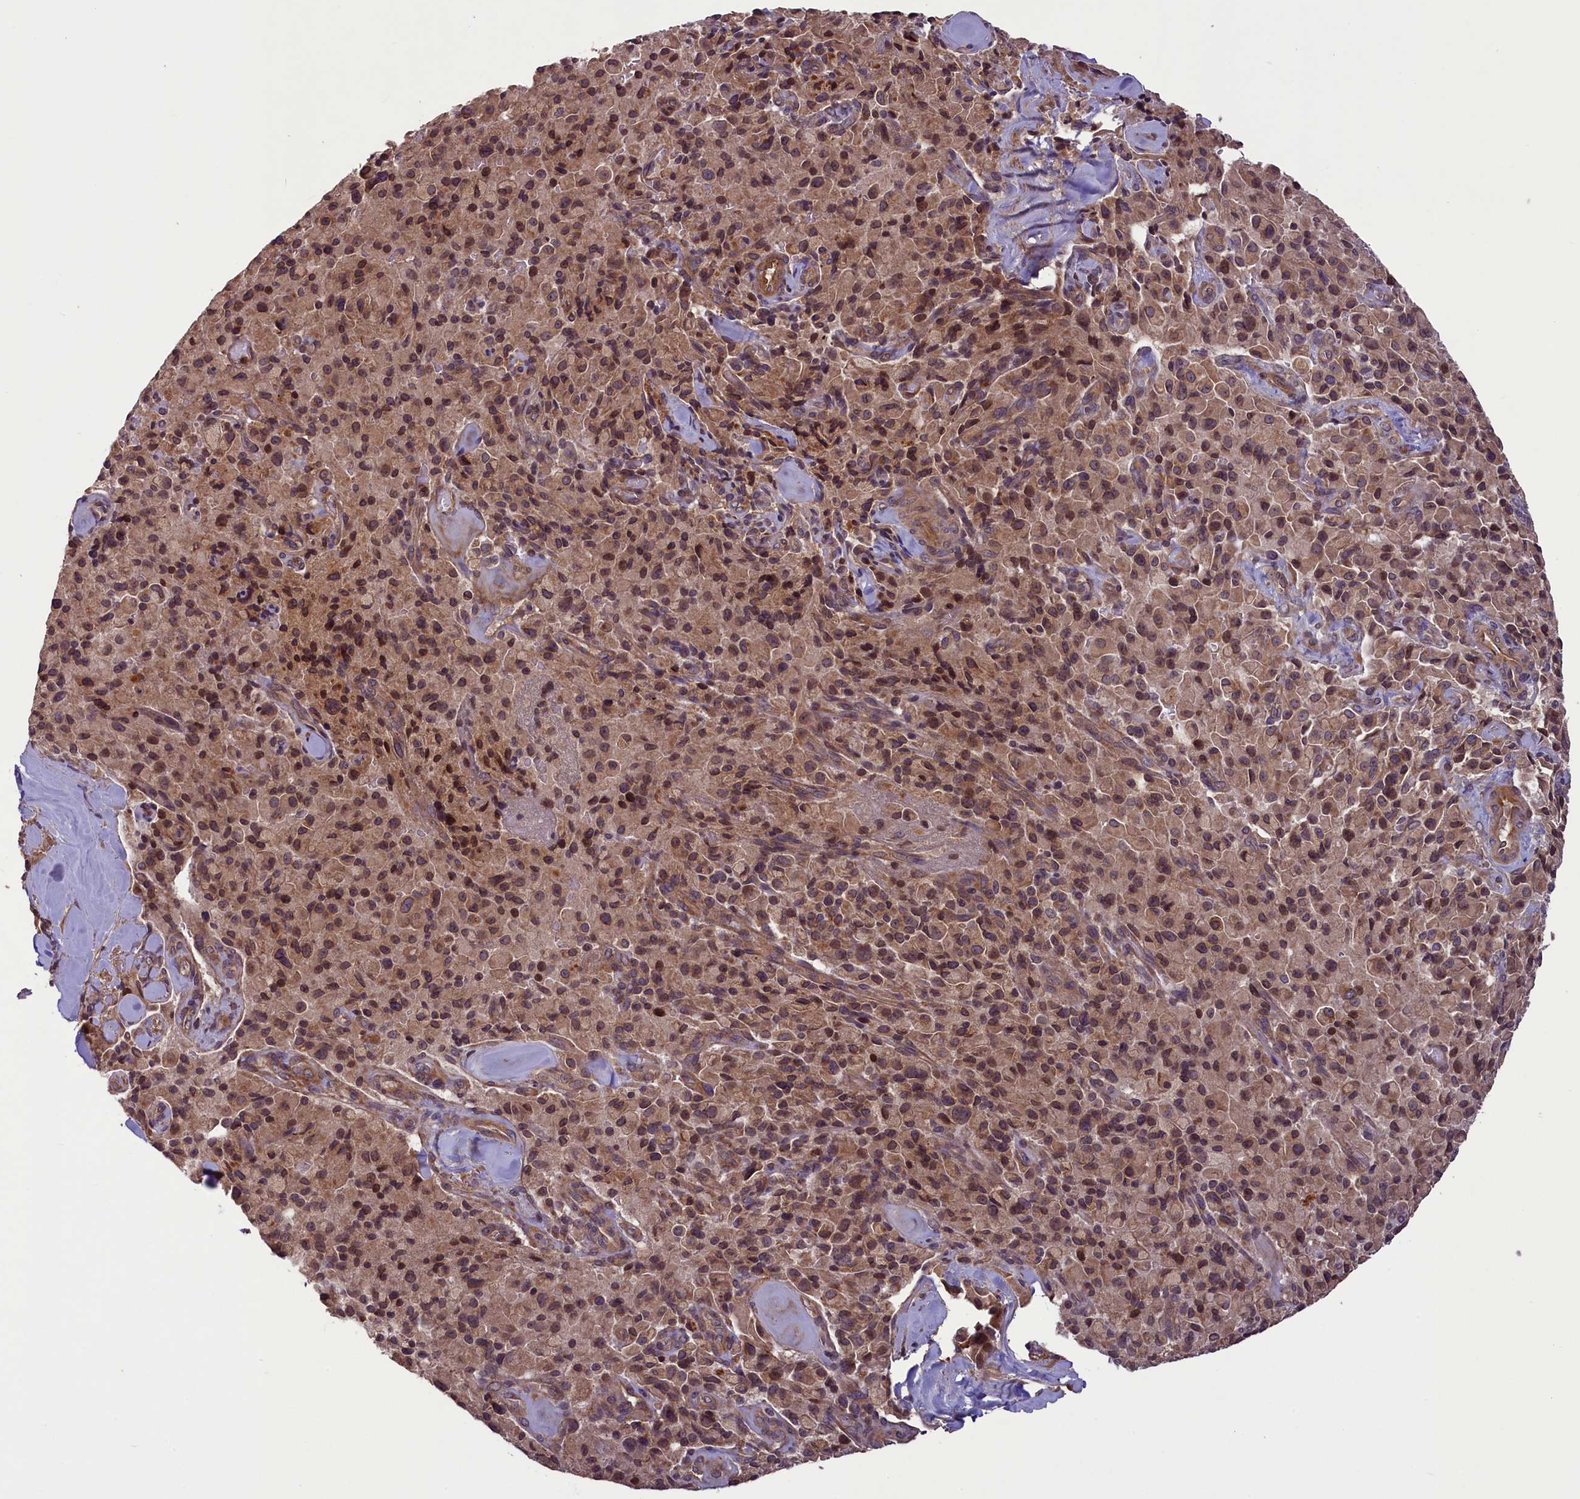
{"staining": {"intensity": "moderate", "quantity": ">75%", "location": "cytoplasmic/membranous,nuclear"}, "tissue": "pancreatic cancer", "cell_type": "Tumor cells", "image_type": "cancer", "snomed": [{"axis": "morphology", "description": "Adenocarcinoma, NOS"}, {"axis": "topography", "description": "Pancreas"}], "caption": "Immunohistochemistry histopathology image of neoplastic tissue: pancreatic cancer stained using immunohistochemistry displays medium levels of moderate protein expression localized specifically in the cytoplasmic/membranous and nuclear of tumor cells, appearing as a cytoplasmic/membranous and nuclear brown color.", "gene": "CCDC125", "patient": {"sex": "male", "age": 65}}